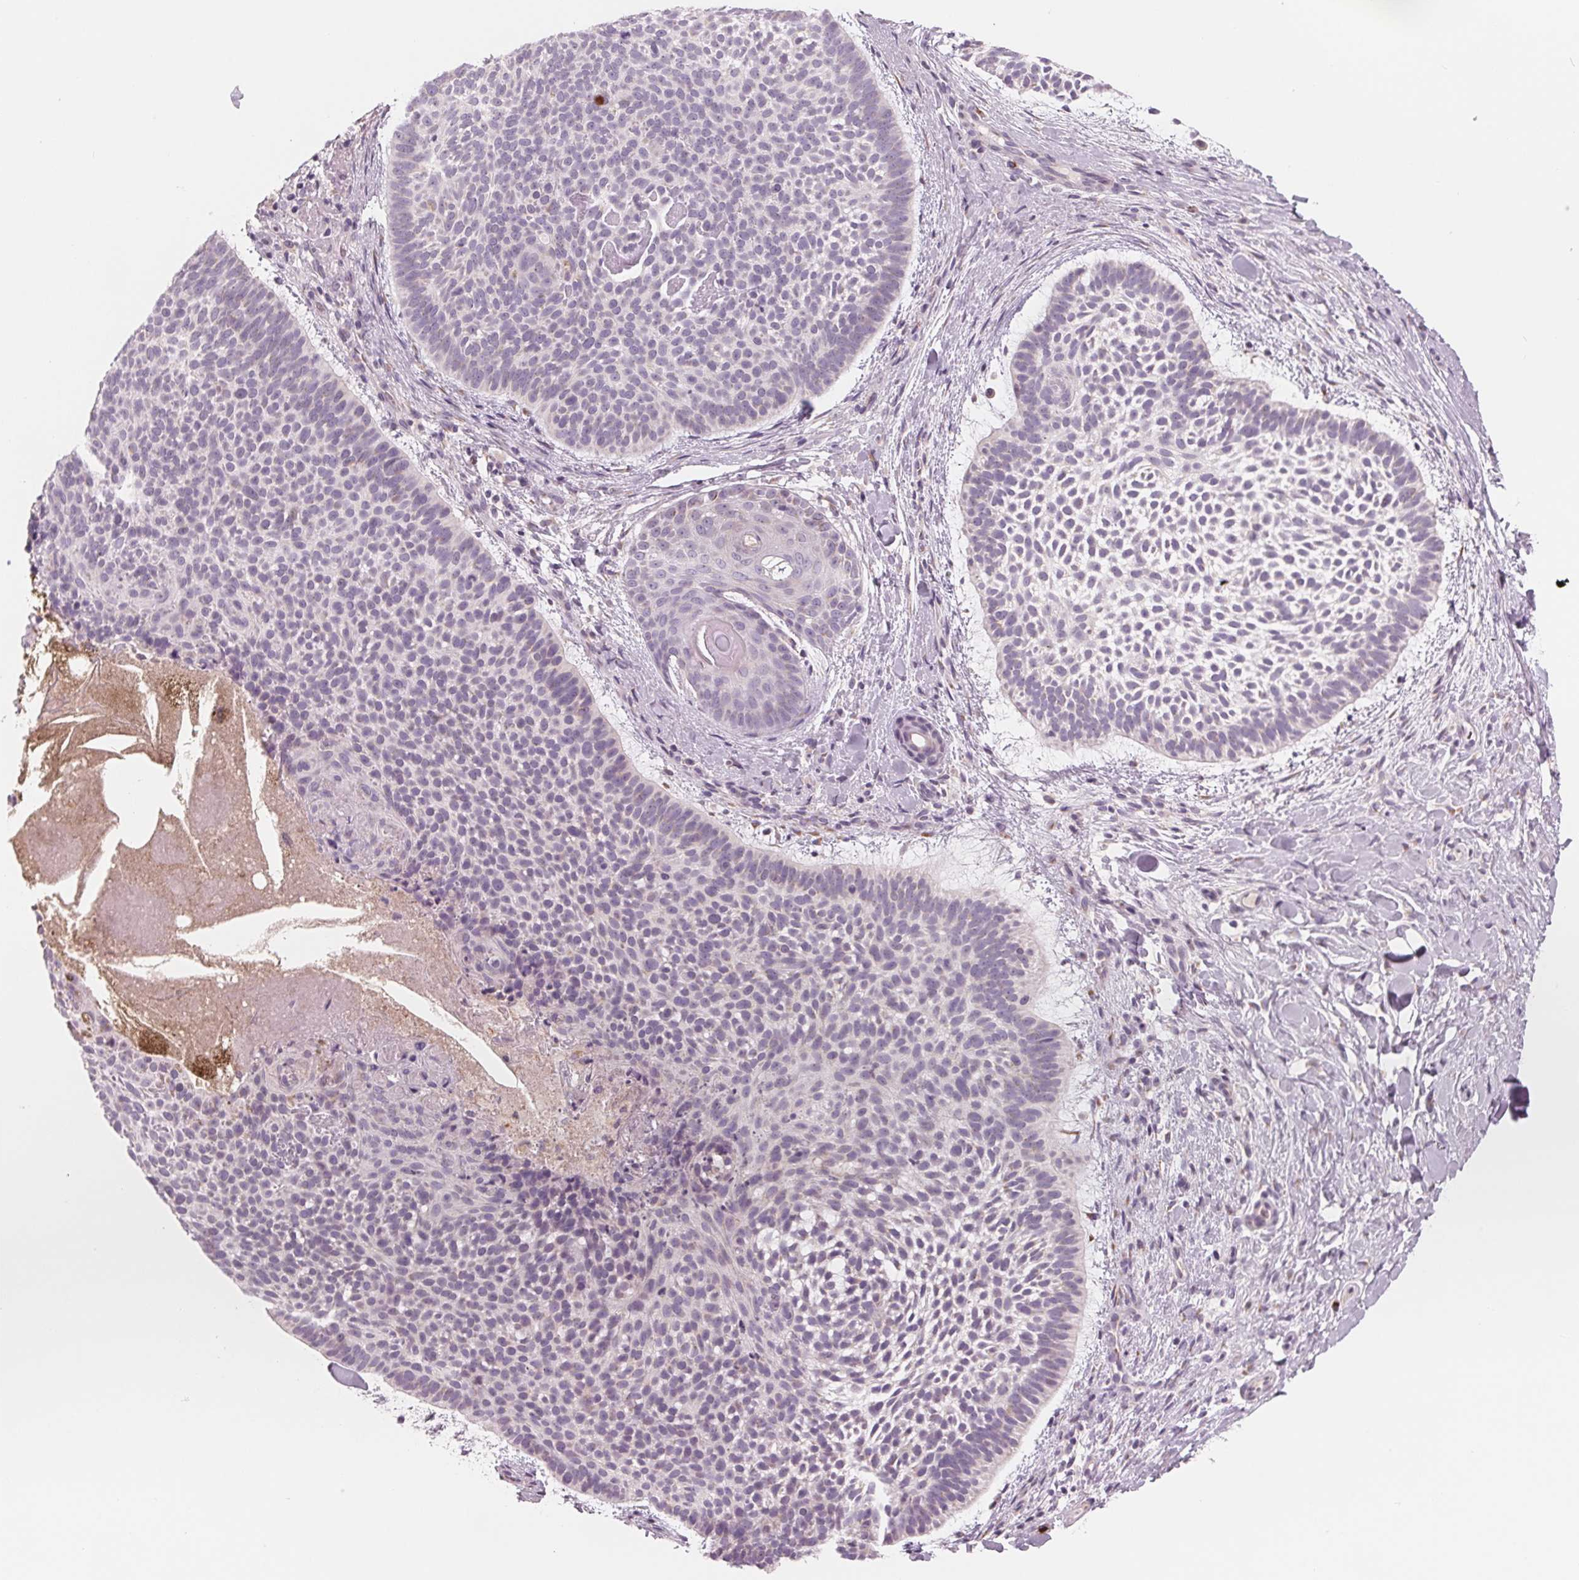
{"staining": {"intensity": "negative", "quantity": "none", "location": "none"}, "tissue": "skin cancer", "cell_type": "Tumor cells", "image_type": "cancer", "snomed": [{"axis": "morphology", "description": "Basal cell carcinoma"}, {"axis": "topography", "description": "Skin"}, {"axis": "topography", "description": "Skin of face"}], "caption": "Immunohistochemistry image of human basal cell carcinoma (skin) stained for a protein (brown), which exhibits no staining in tumor cells.", "gene": "IL9R", "patient": {"sex": "male", "age": 73}}